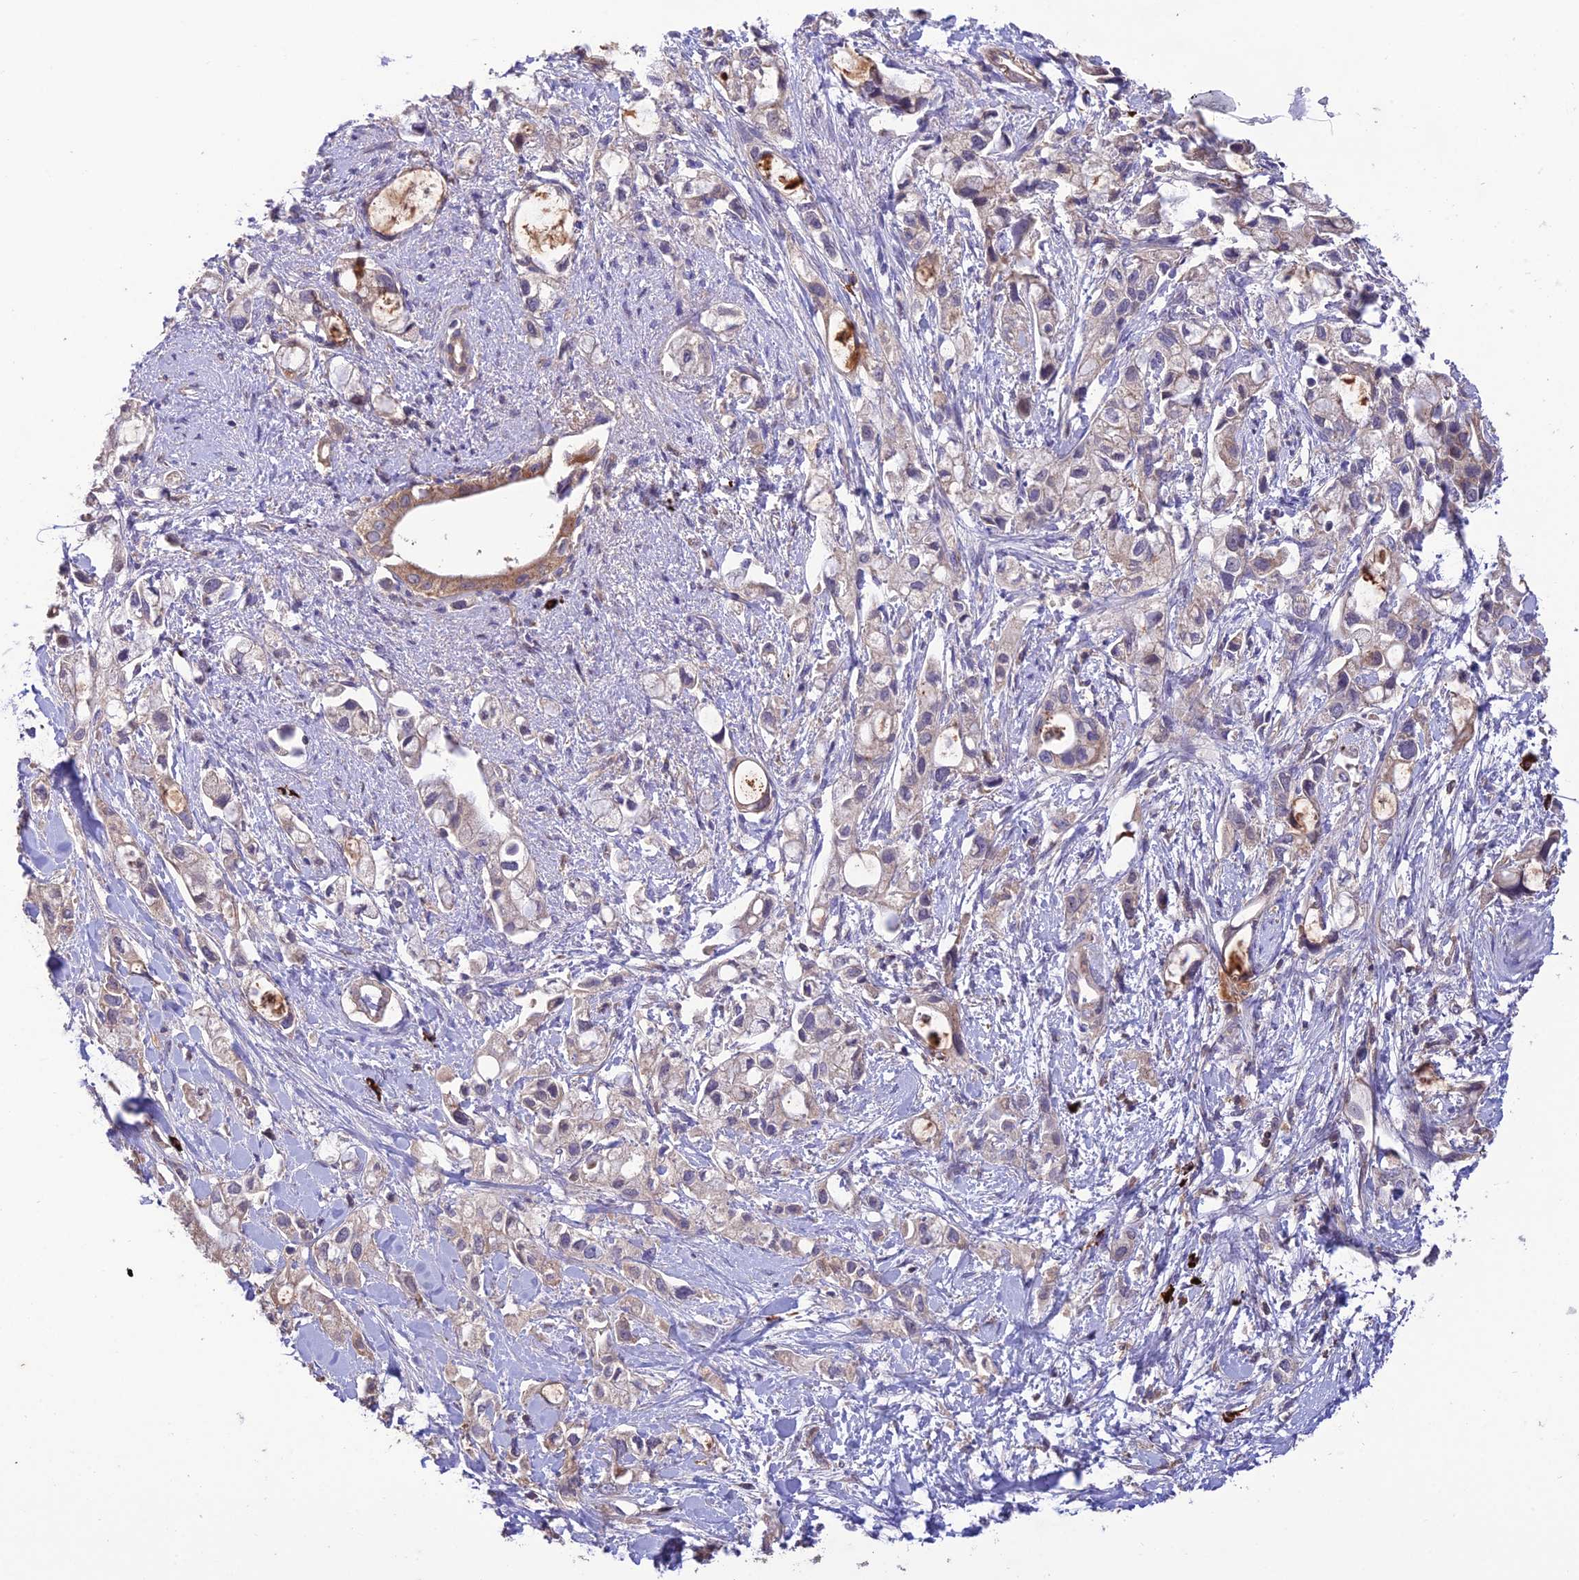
{"staining": {"intensity": "weak", "quantity": "<25%", "location": "cytoplasmic/membranous"}, "tissue": "pancreatic cancer", "cell_type": "Tumor cells", "image_type": "cancer", "snomed": [{"axis": "morphology", "description": "Adenocarcinoma, NOS"}, {"axis": "topography", "description": "Pancreas"}], "caption": "This is an IHC image of human pancreatic cancer (adenocarcinoma). There is no expression in tumor cells.", "gene": "MIOS", "patient": {"sex": "female", "age": 56}}